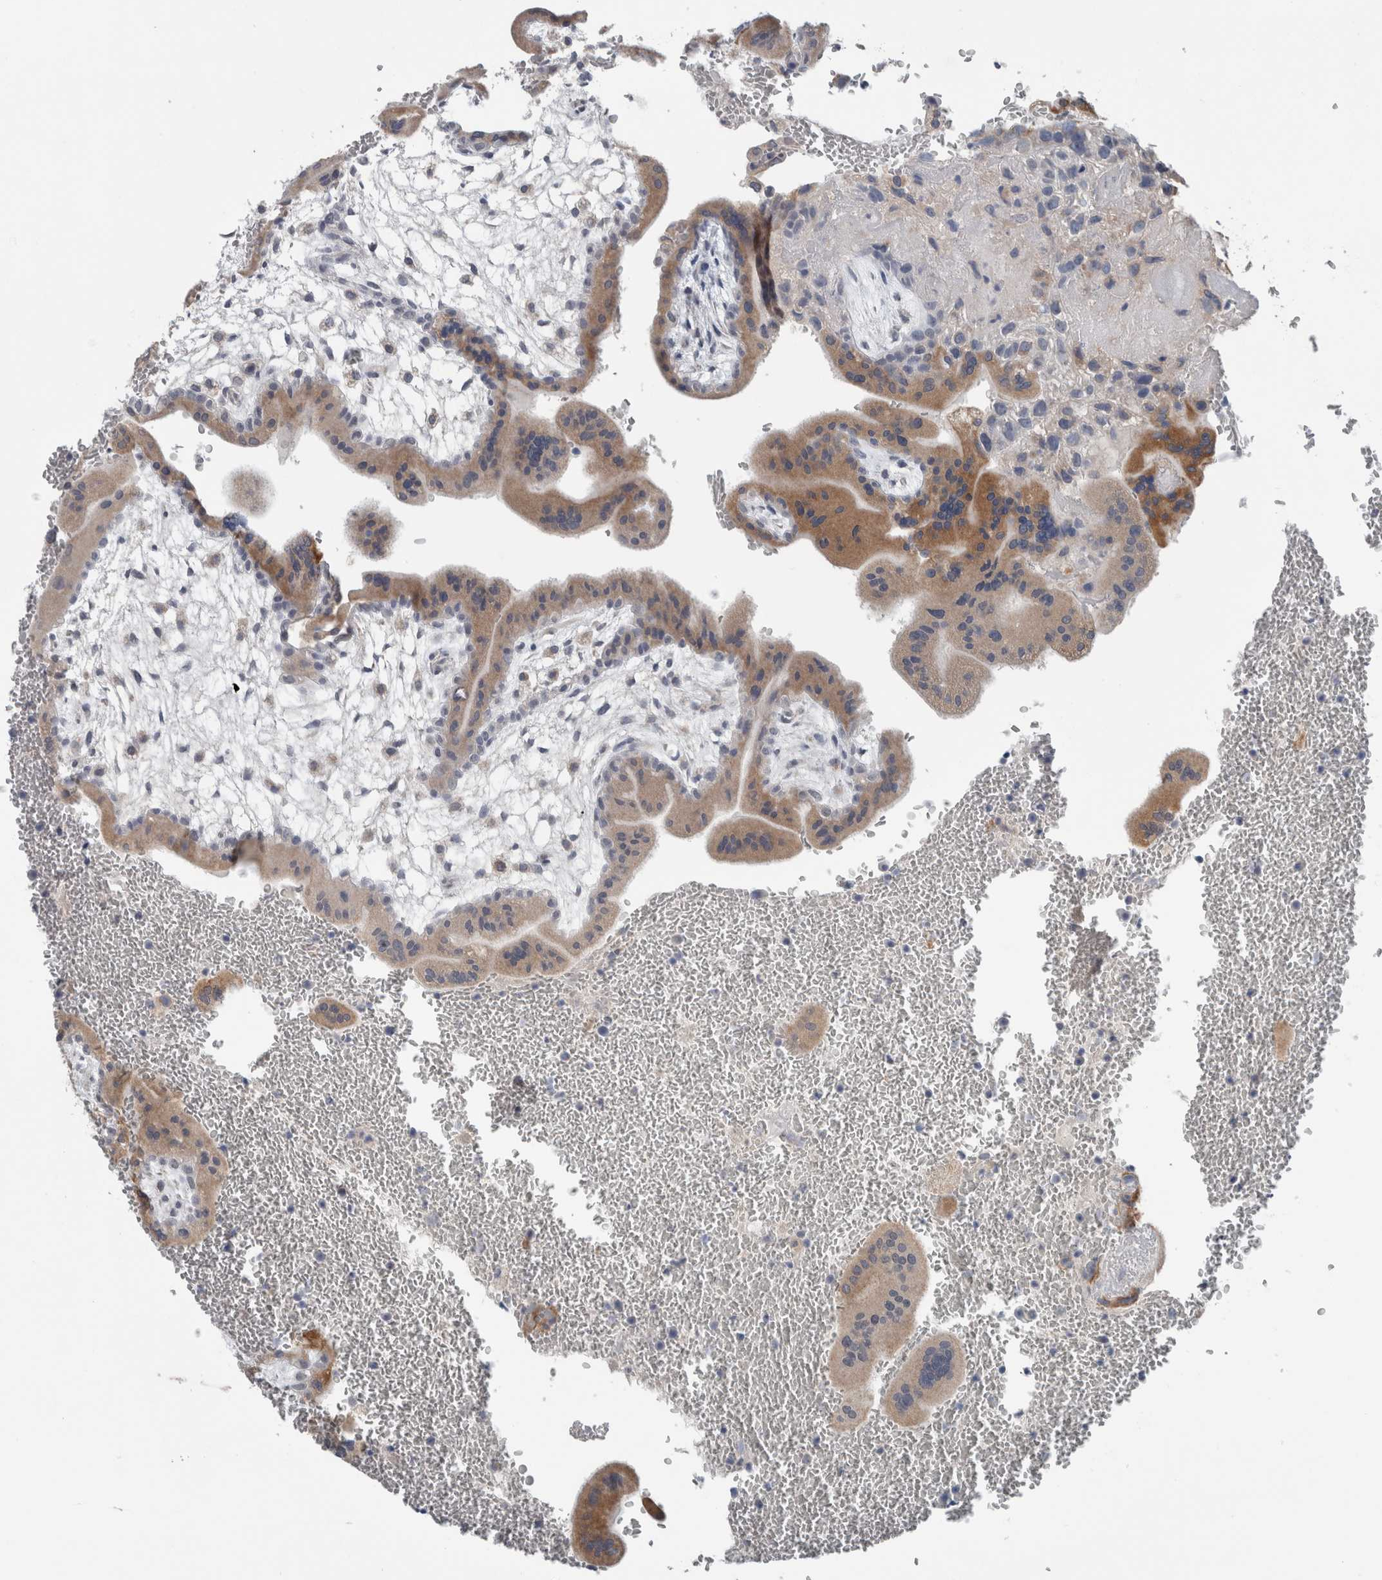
{"staining": {"intensity": "moderate", "quantity": "<25%", "location": "cytoplasmic/membranous"}, "tissue": "placenta", "cell_type": "Trophoblastic cells", "image_type": "normal", "snomed": [{"axis": "morphology", "description": "Normal tissue, NOS"}, {"axis": "topography", "description": "Placenta"}], "caption": "Brown immunohistochemical staining in benign human placenta demonstrates moderate cytoplasmic/membranous positivity in approximately <25% of trophoblastic cells.", "gene": "CRNN", "patient": {"sex": "female", "age": 35}}